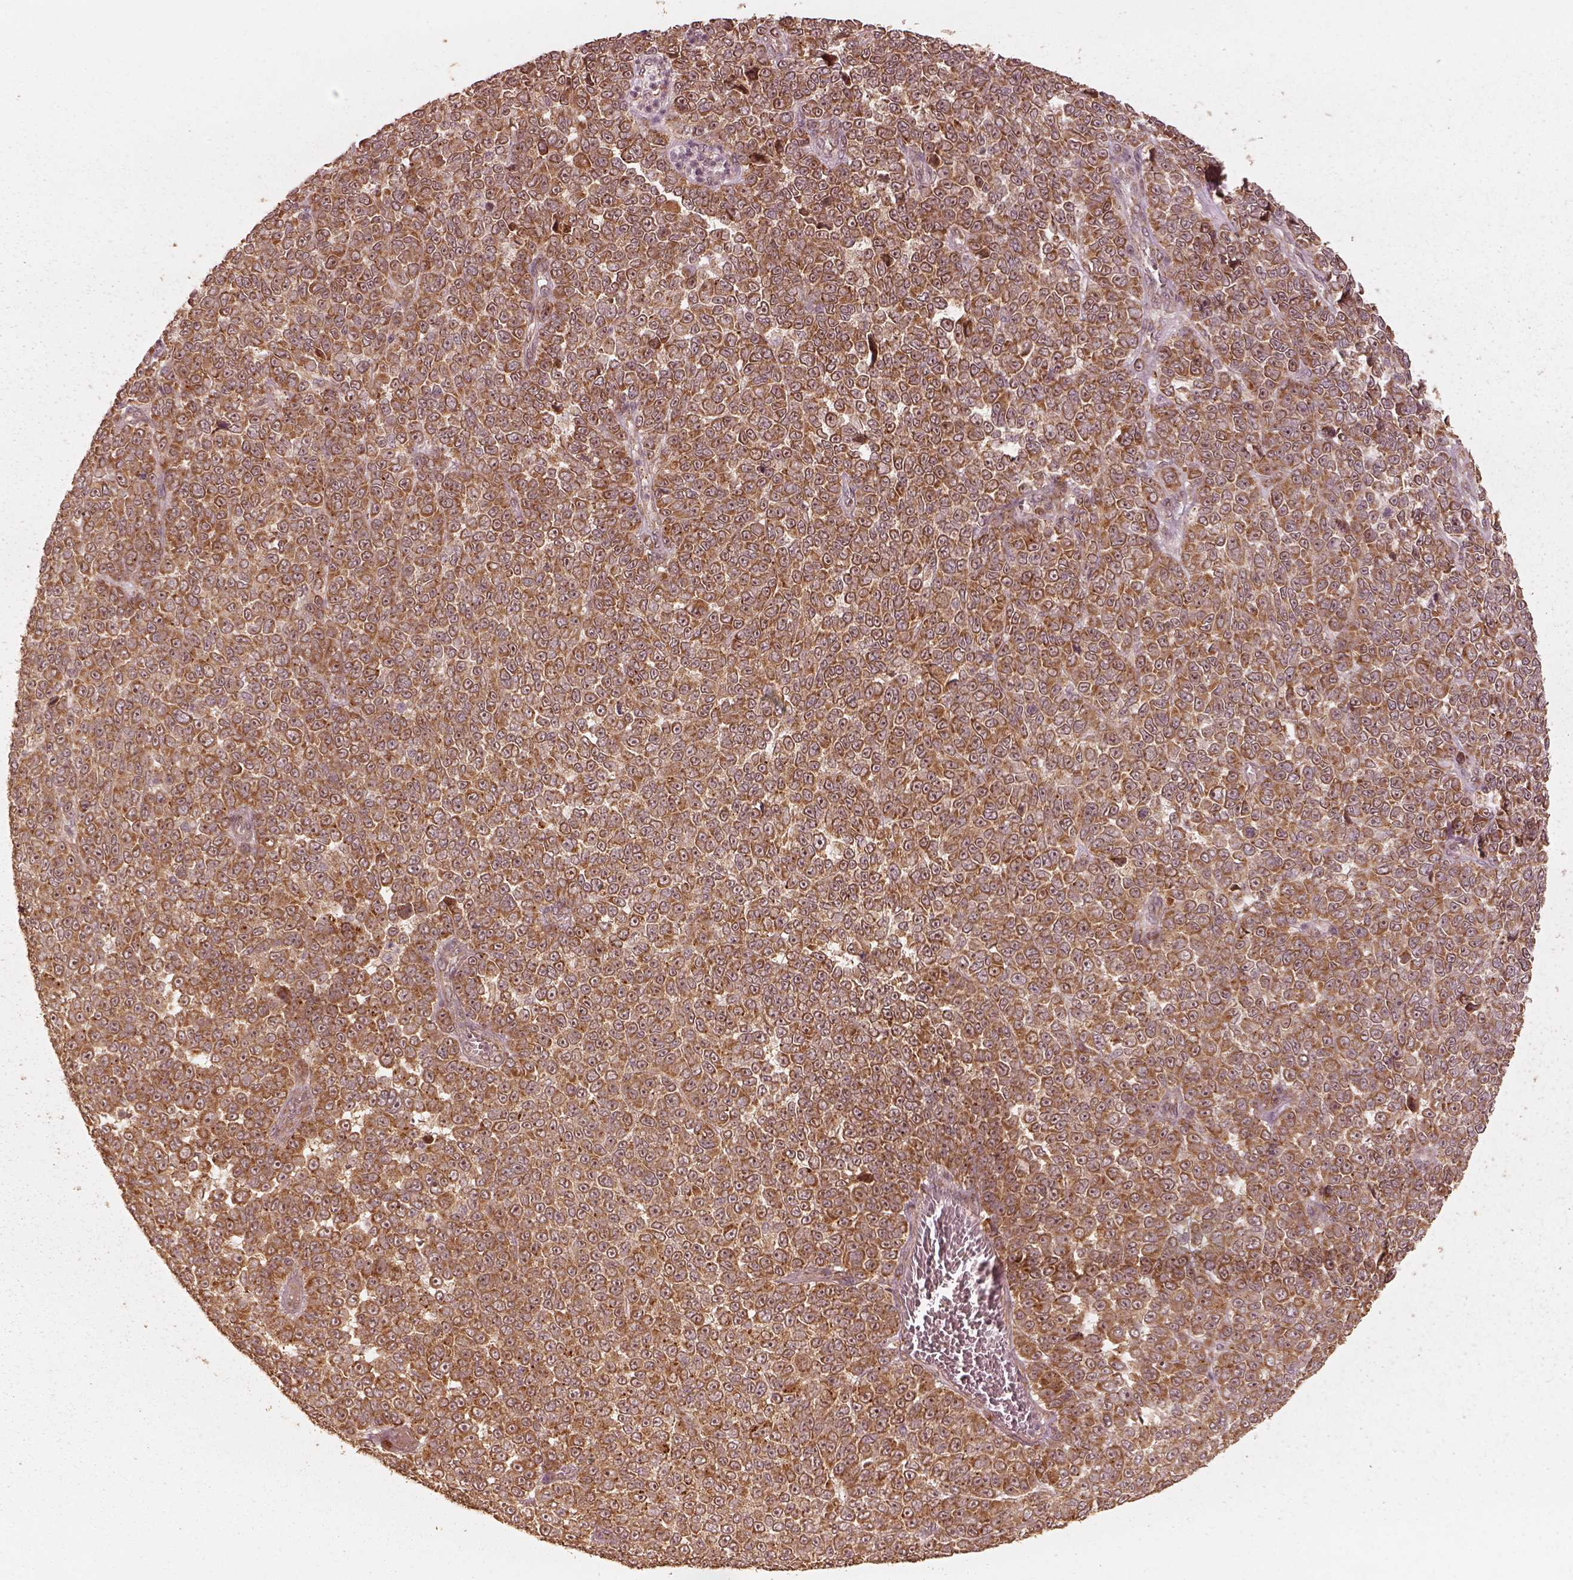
{"staining": {"intensity": "strong", "quantity": ">75%", "location": "cytoplasmic/membranous"}, "tissue": "melanoma", "cell_type": "Tumor cells", "image_type": "cancer", "snomed": [{"axis": "morphology", "description": "Malignant melanoma, NOS"}, {"axis": "topography", "description": "Skin"}], "caption": "A brown stain highlights strong cytoplasmic/membranous staining of a protein in melanoma tumor cells. (DAB (3,3'-diaminobenzidine) IHC, brown staining for protein, blue staining for nuclei).", "gene": "DNAJC25", "patient": {"sex": "female", "age": 95}}